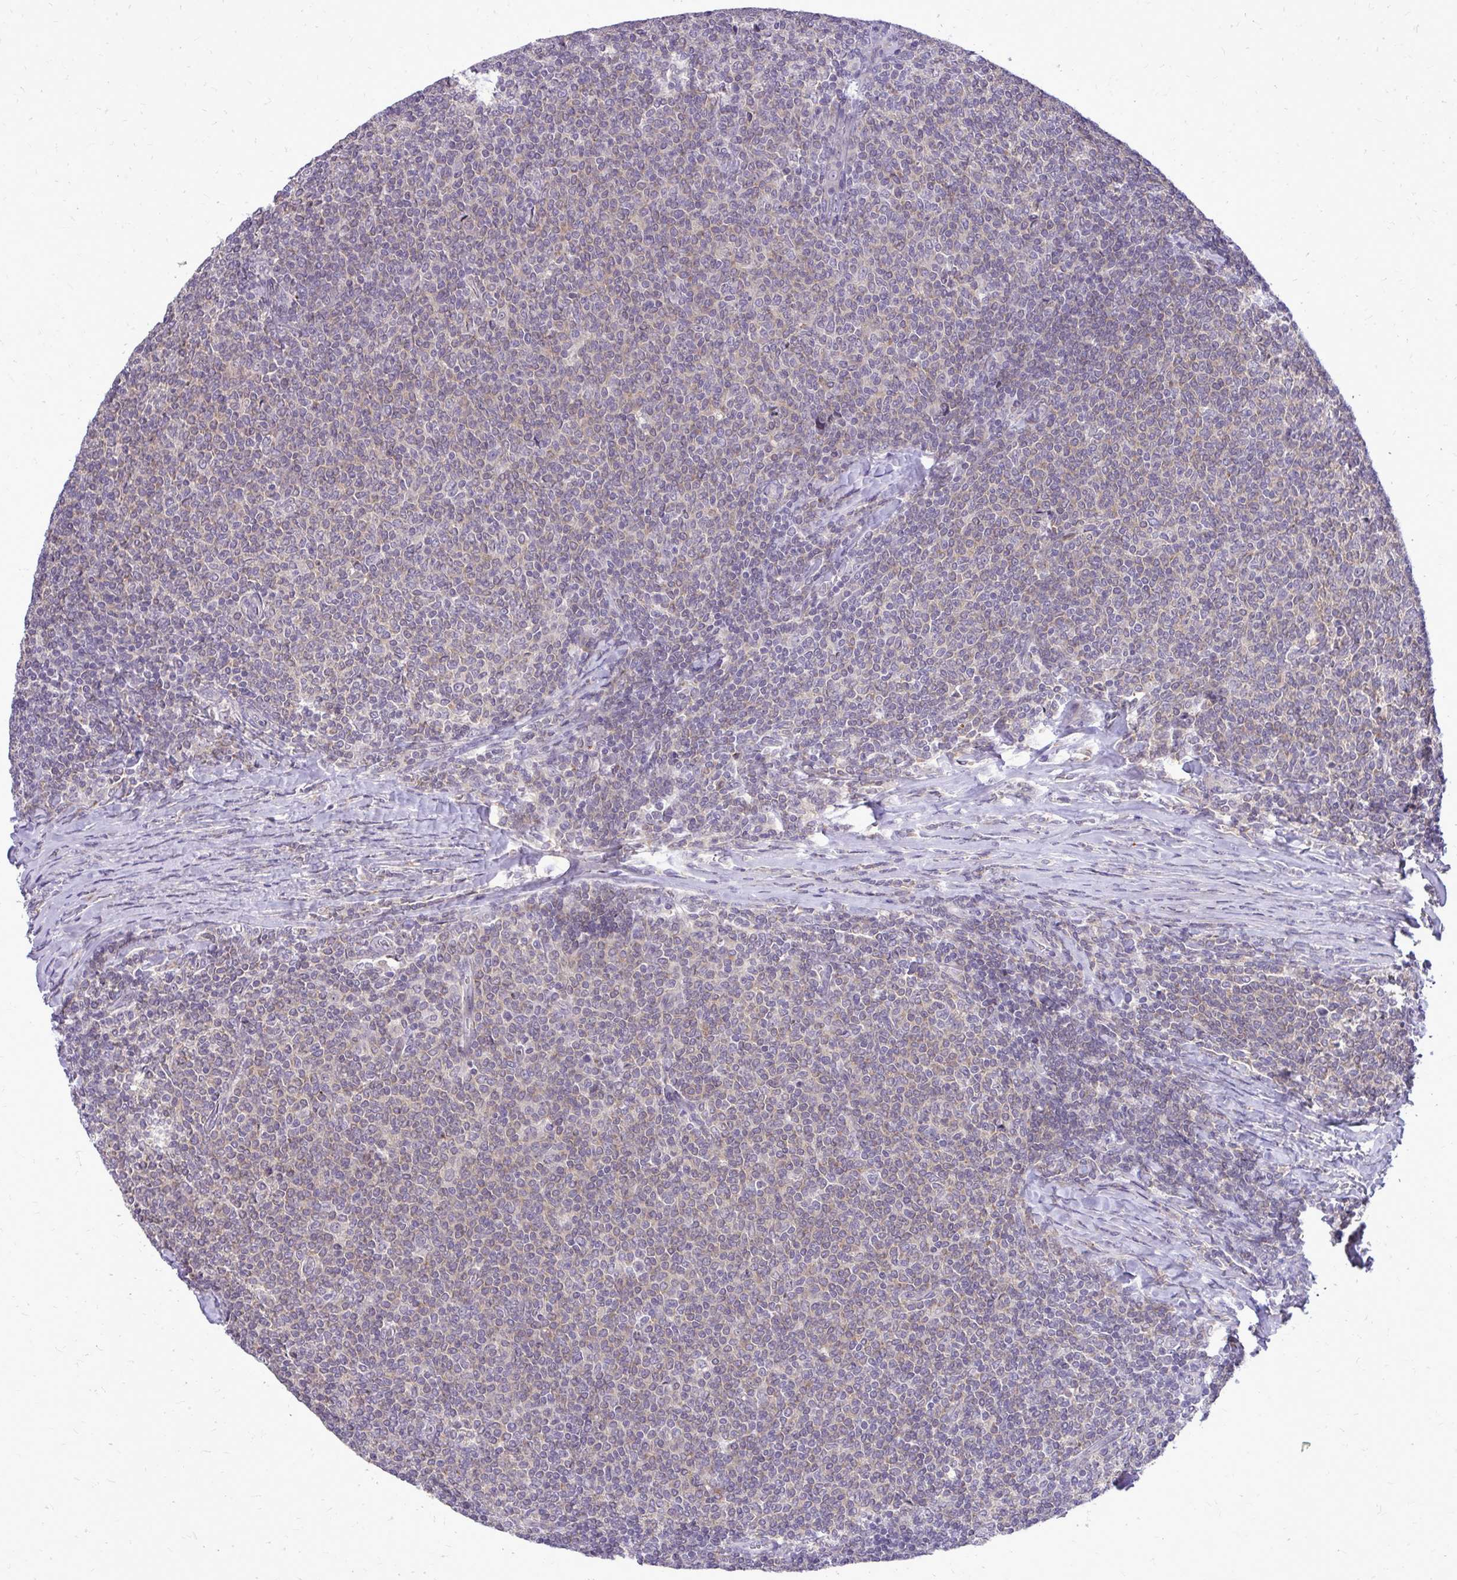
{"staining": {"intensity": "weak", "quantity": "25%-75%", "location": "cytoplasmic/membranous"}, "tissue": "lymphoma", "cell_type": "Tumor cells", "image_type": "cancer", "snomed": [{"axis": "morphology", "description": "Malignant lymphoma, non-Hodgkin's type, Low grade"}, {"axis": "topography", "description": "Lymph node"}], "caption": "Malignant lymphoma, non-Hodgkin's type (low-grade) stained with DAB (3,3'-diaminobenzidine) immunohistochemistry exhibits low levels of weak cytoplasmic/membranous staining in about 25%-75% of tumor cells.", "gene": "DPY19L1", "patient": {"sex": "male", "age": 52}}